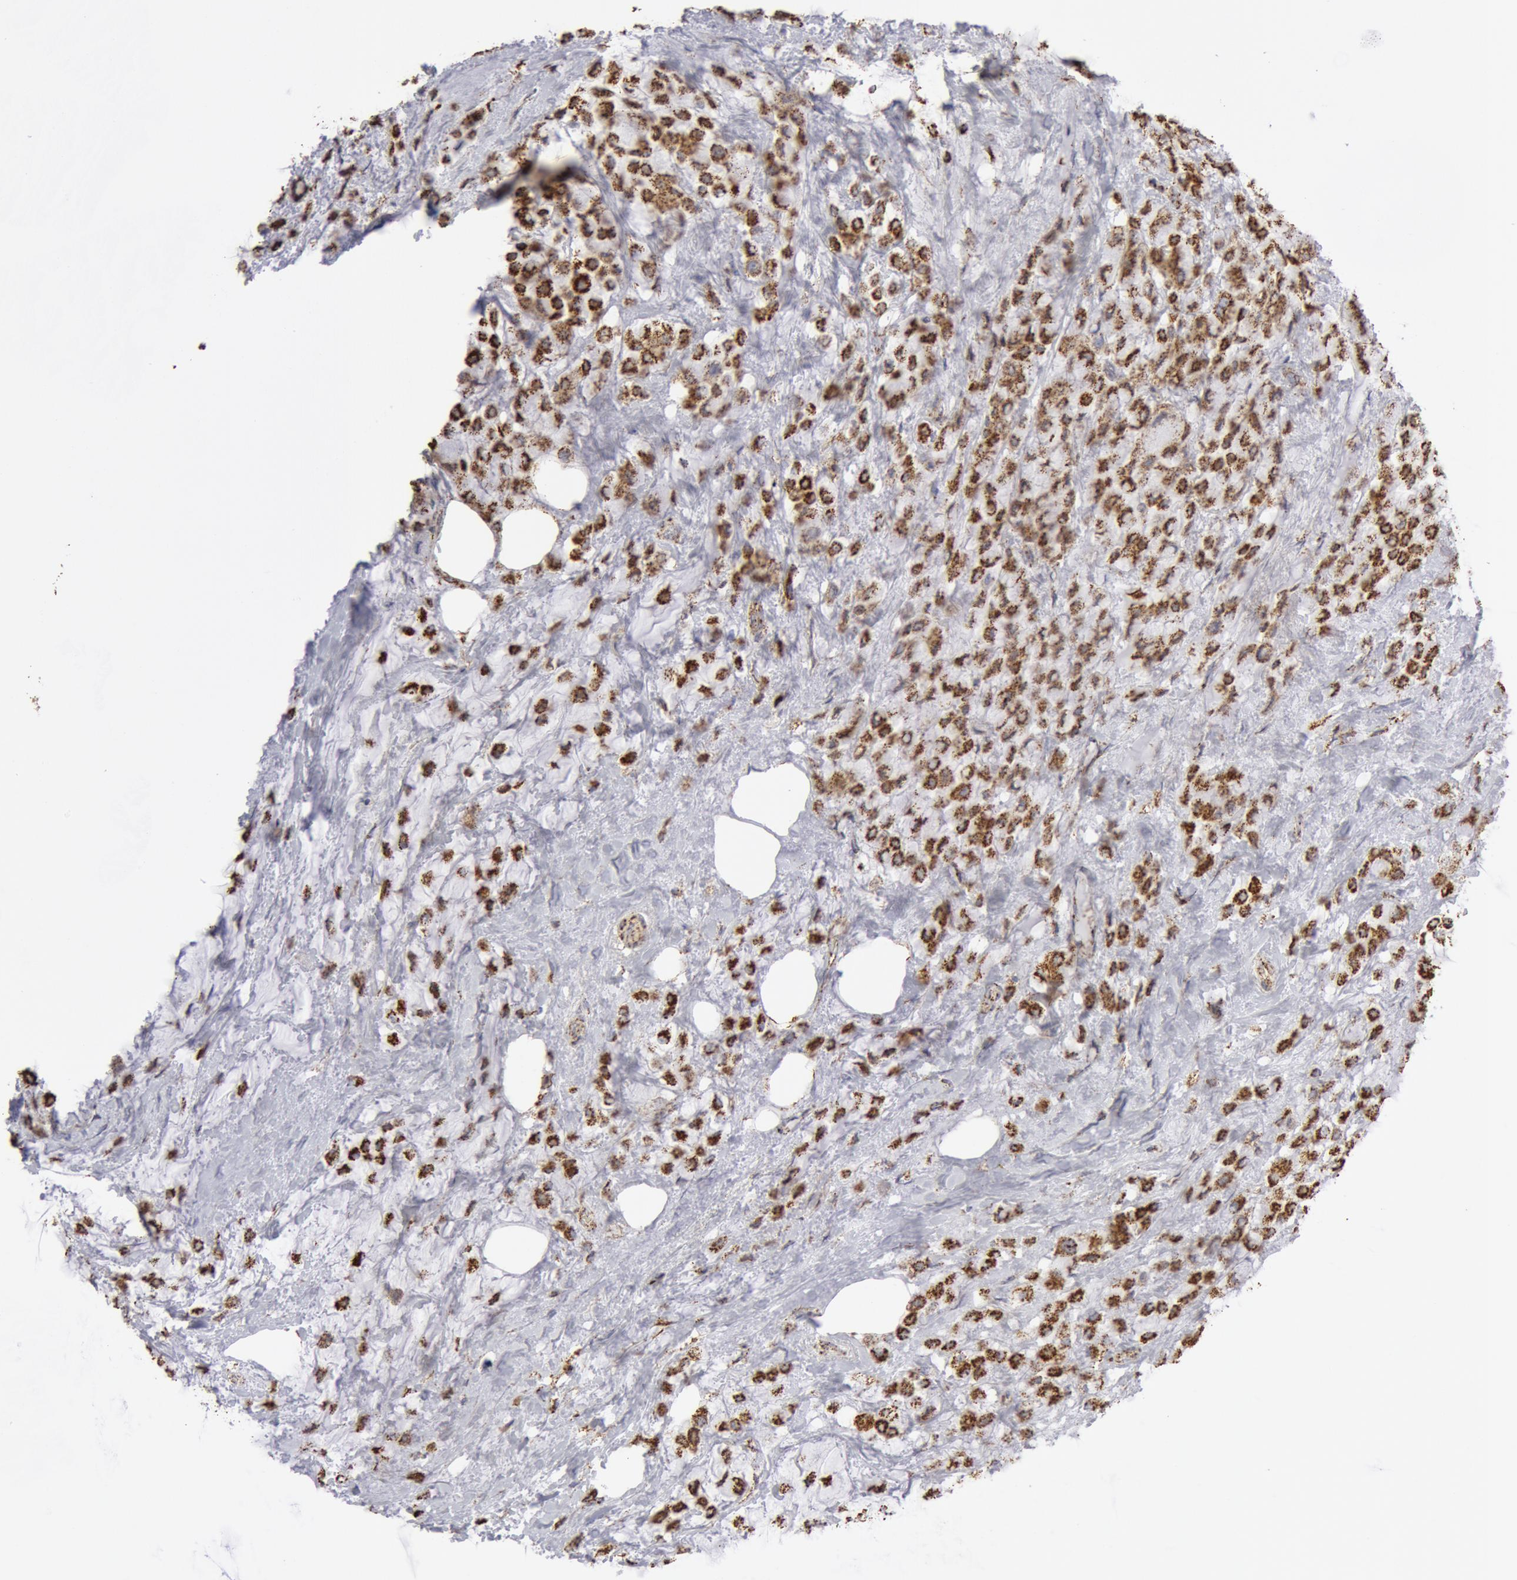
{"staining": {"intensity": "strong", "quantity": ">75%", "location": "cytoplasmic/membranous"}, "tissue": "breast cancer", "cell_type": "Tumor cells", "image_type": "cancer", "snomed": [{"axis": "morphology", "description": "Lobular carcinoma"}, {"axis": "topography", "description": "Breast"}], "caption": "Breast cancer stained with a protein marker reveals strong staining in tumor cells.", "gene": "ATP5F1B", "patient": {"sex": "female", "age": 85}}